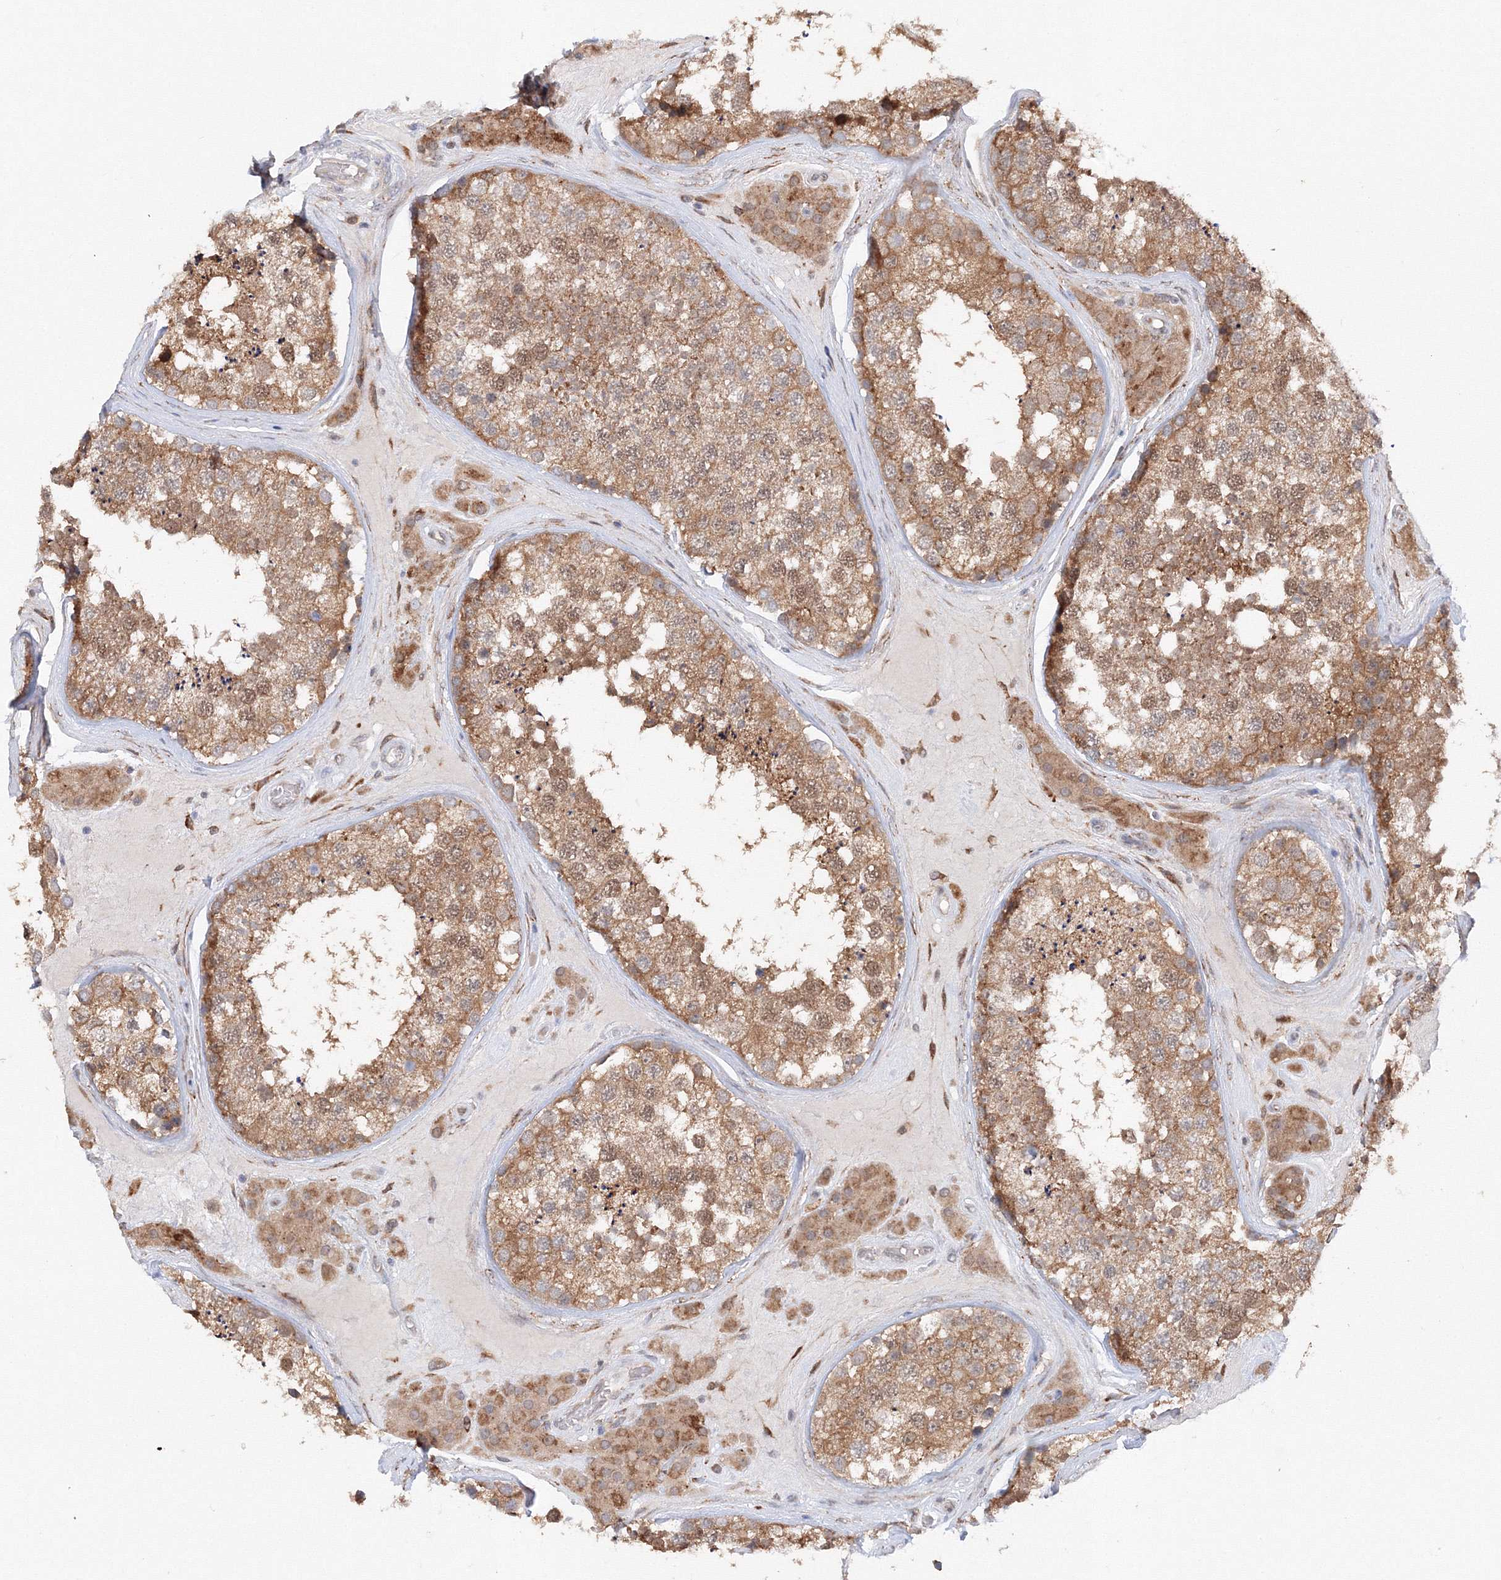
{"staining": {"intensity": "moderate", "quantity": ">75%", "location": "cytoplasmic/membranous"}, "tissue": "testis", "cell_type": "Cells in seminiferous ducts", "image_type": "normal", "snomed": [{"axis": "morphology", "description": "Normal tissue, NOS"}, {"axis": "topography", "description": "Testis"}], "caption": "About >75% of cells in seminiferous ducts in benign testis display moderate cytoplasmic/membranous protein staining as visualized by brown immunohistochemical staining.", "gene": "DIS3L2", "patient": {"sex": "male", "age": 46}}